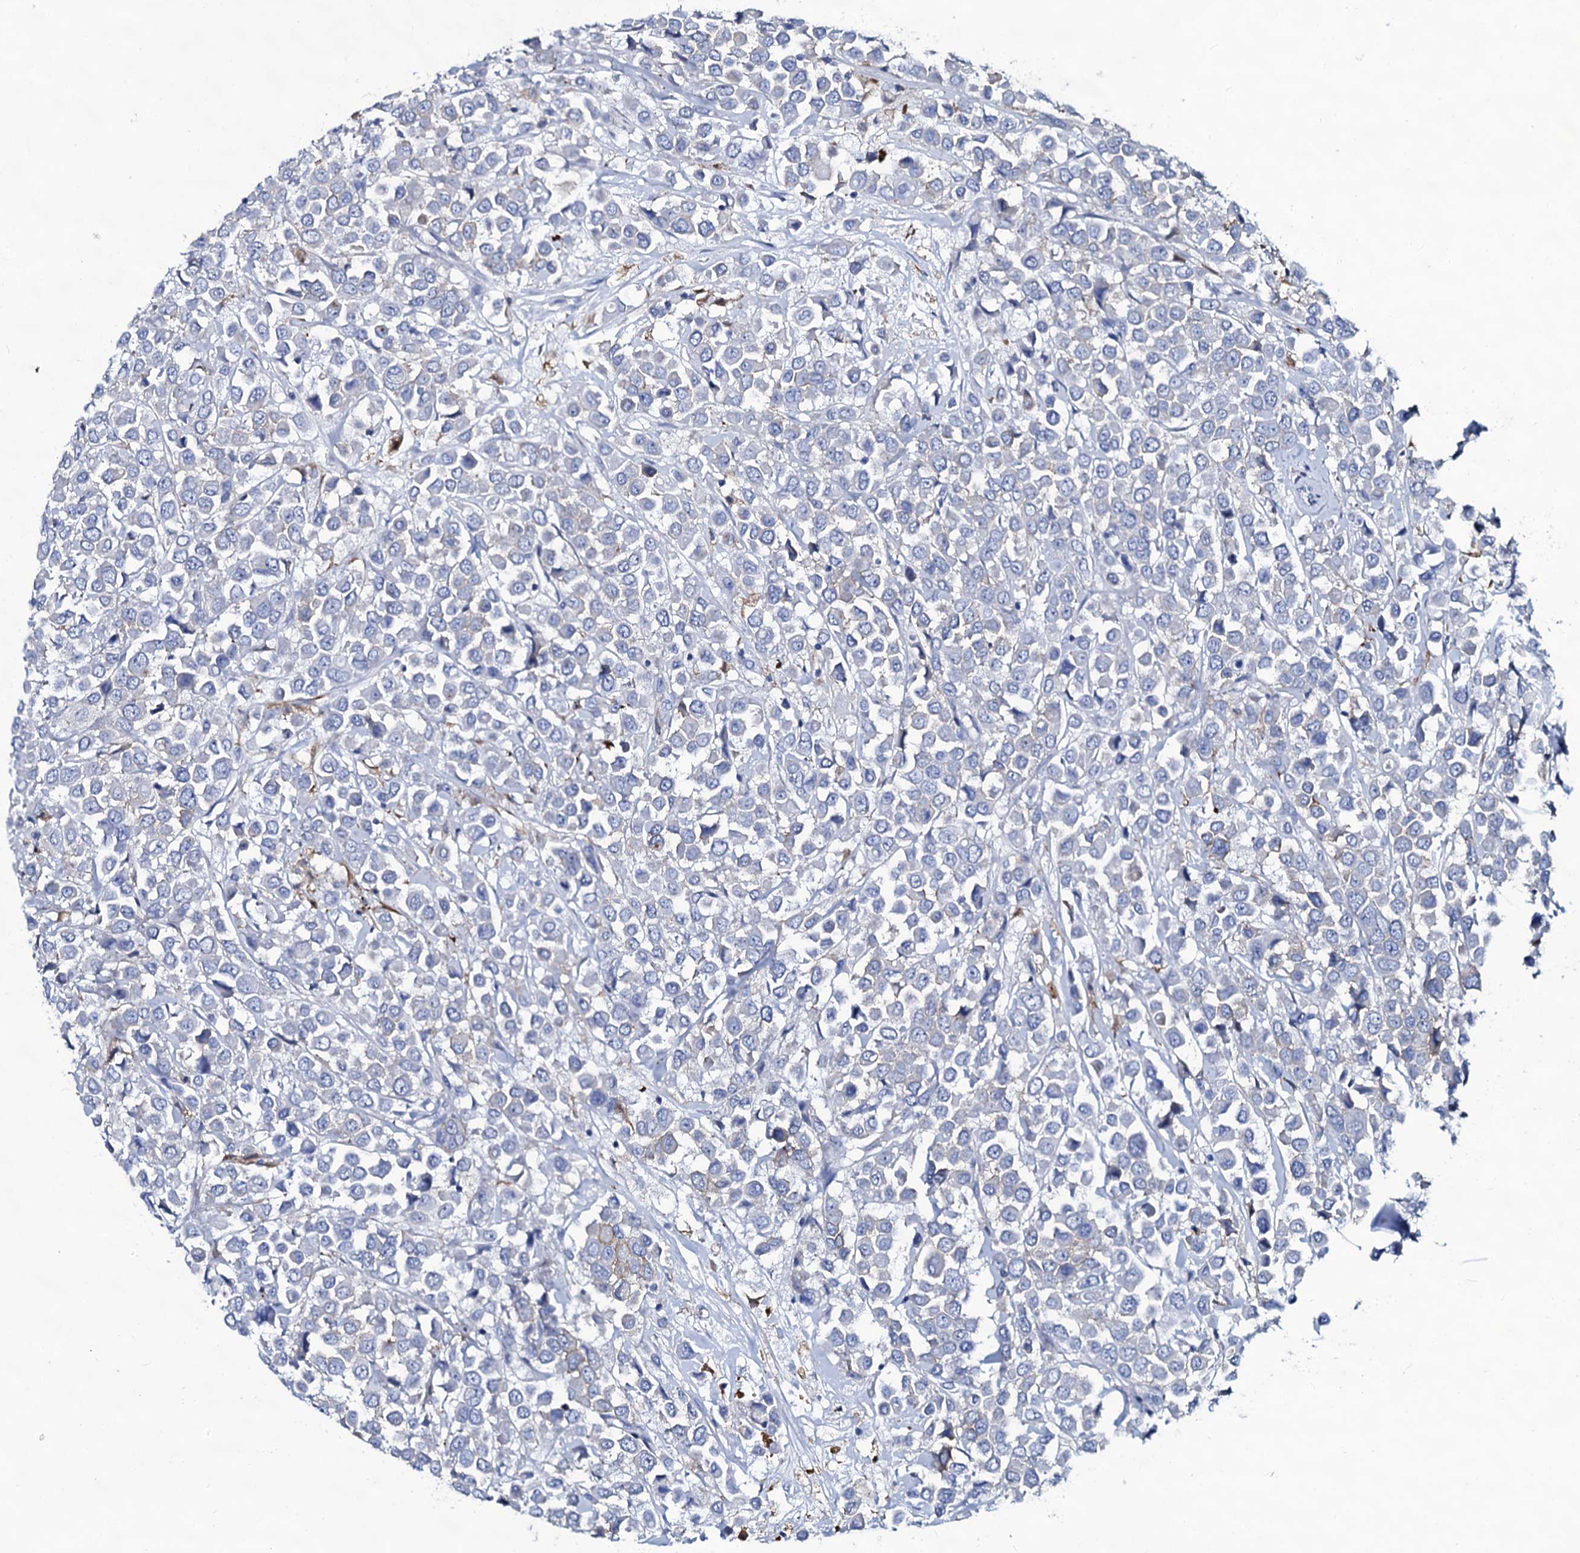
{"staining": {"intensity": "negative", "quantity": "none", "location": "none"}, "tissue": "breast cancer", "cell_type": "Tumor cells", "image_type": "cancer", "snomed": [{"axis": "morphology", "description": "Duct carcinoma"}, {"axis": "topography", "description": "Breast"}], "caption": "Immunohistochemistry micrograph of invasive ductal carcinoma (breast) stained for a protein (brown), which displays no expression in tumor cells.", "gene": "SLC4A7", "patient": {"sex": "female", "age": 61}}